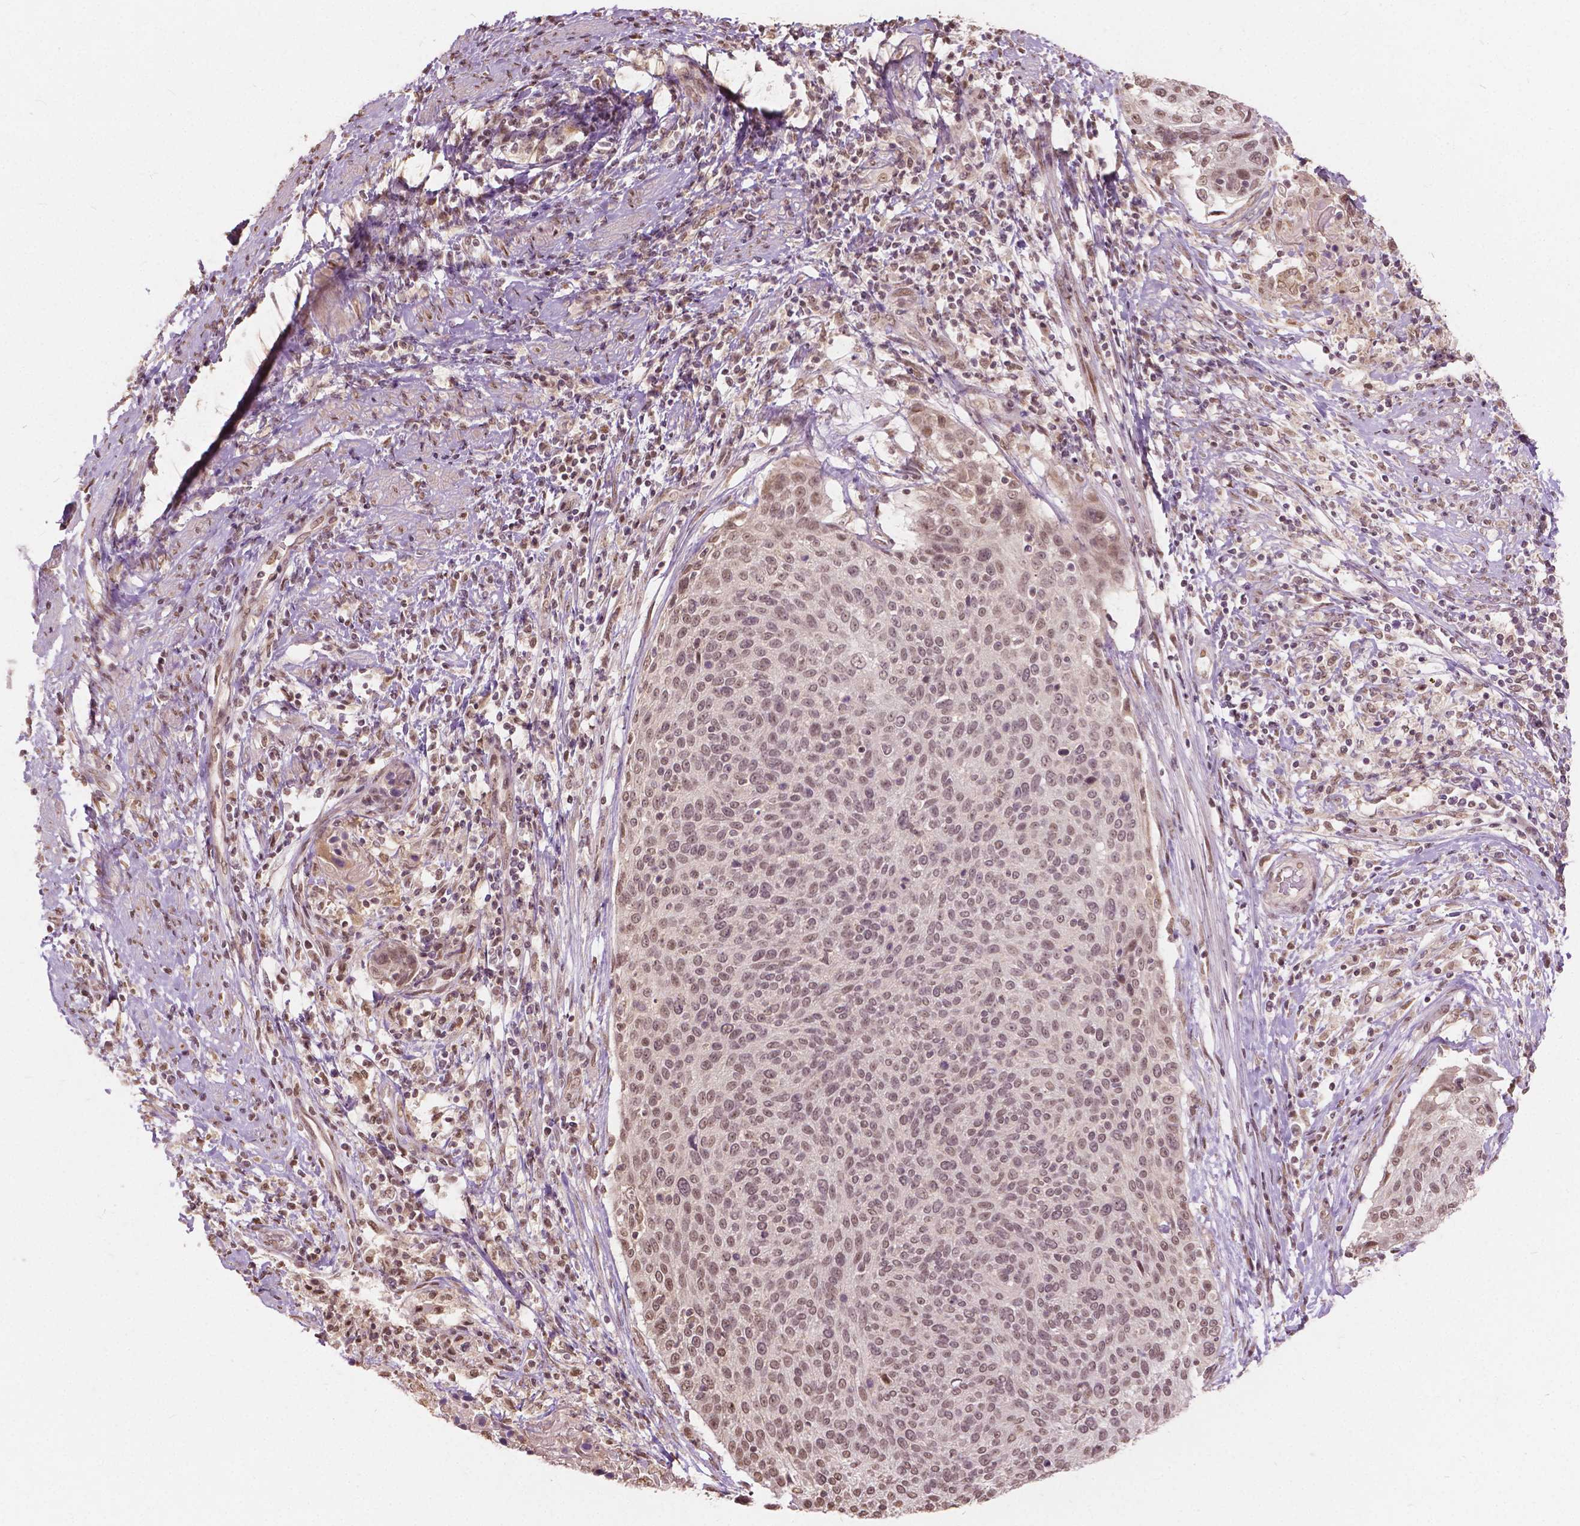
{"staining": {"intensity": "moderate", "quantity": ">75%", "location": "nuclear"}, "tissue": "cervical cancer", "cell_type": "Tumor cells", "image_type": "cancer", "snomed": [{"axis": "morphology", "description": "Squamous cell carcinoma, NOS"}, {"axis": "topography", "description": "Cervix"}], "caption": "High-power microscopy captured an immunohistochemistry image of squamous cell carcinoma (cervical), revealing moderate nuclear staining in about >75% of tumor cells. Immunohistochemistry stains the protein of interest in brown and the nuclei are stained blue.", "gene": "HOXA10", "patient": {"sex": "female", "age": 31}}